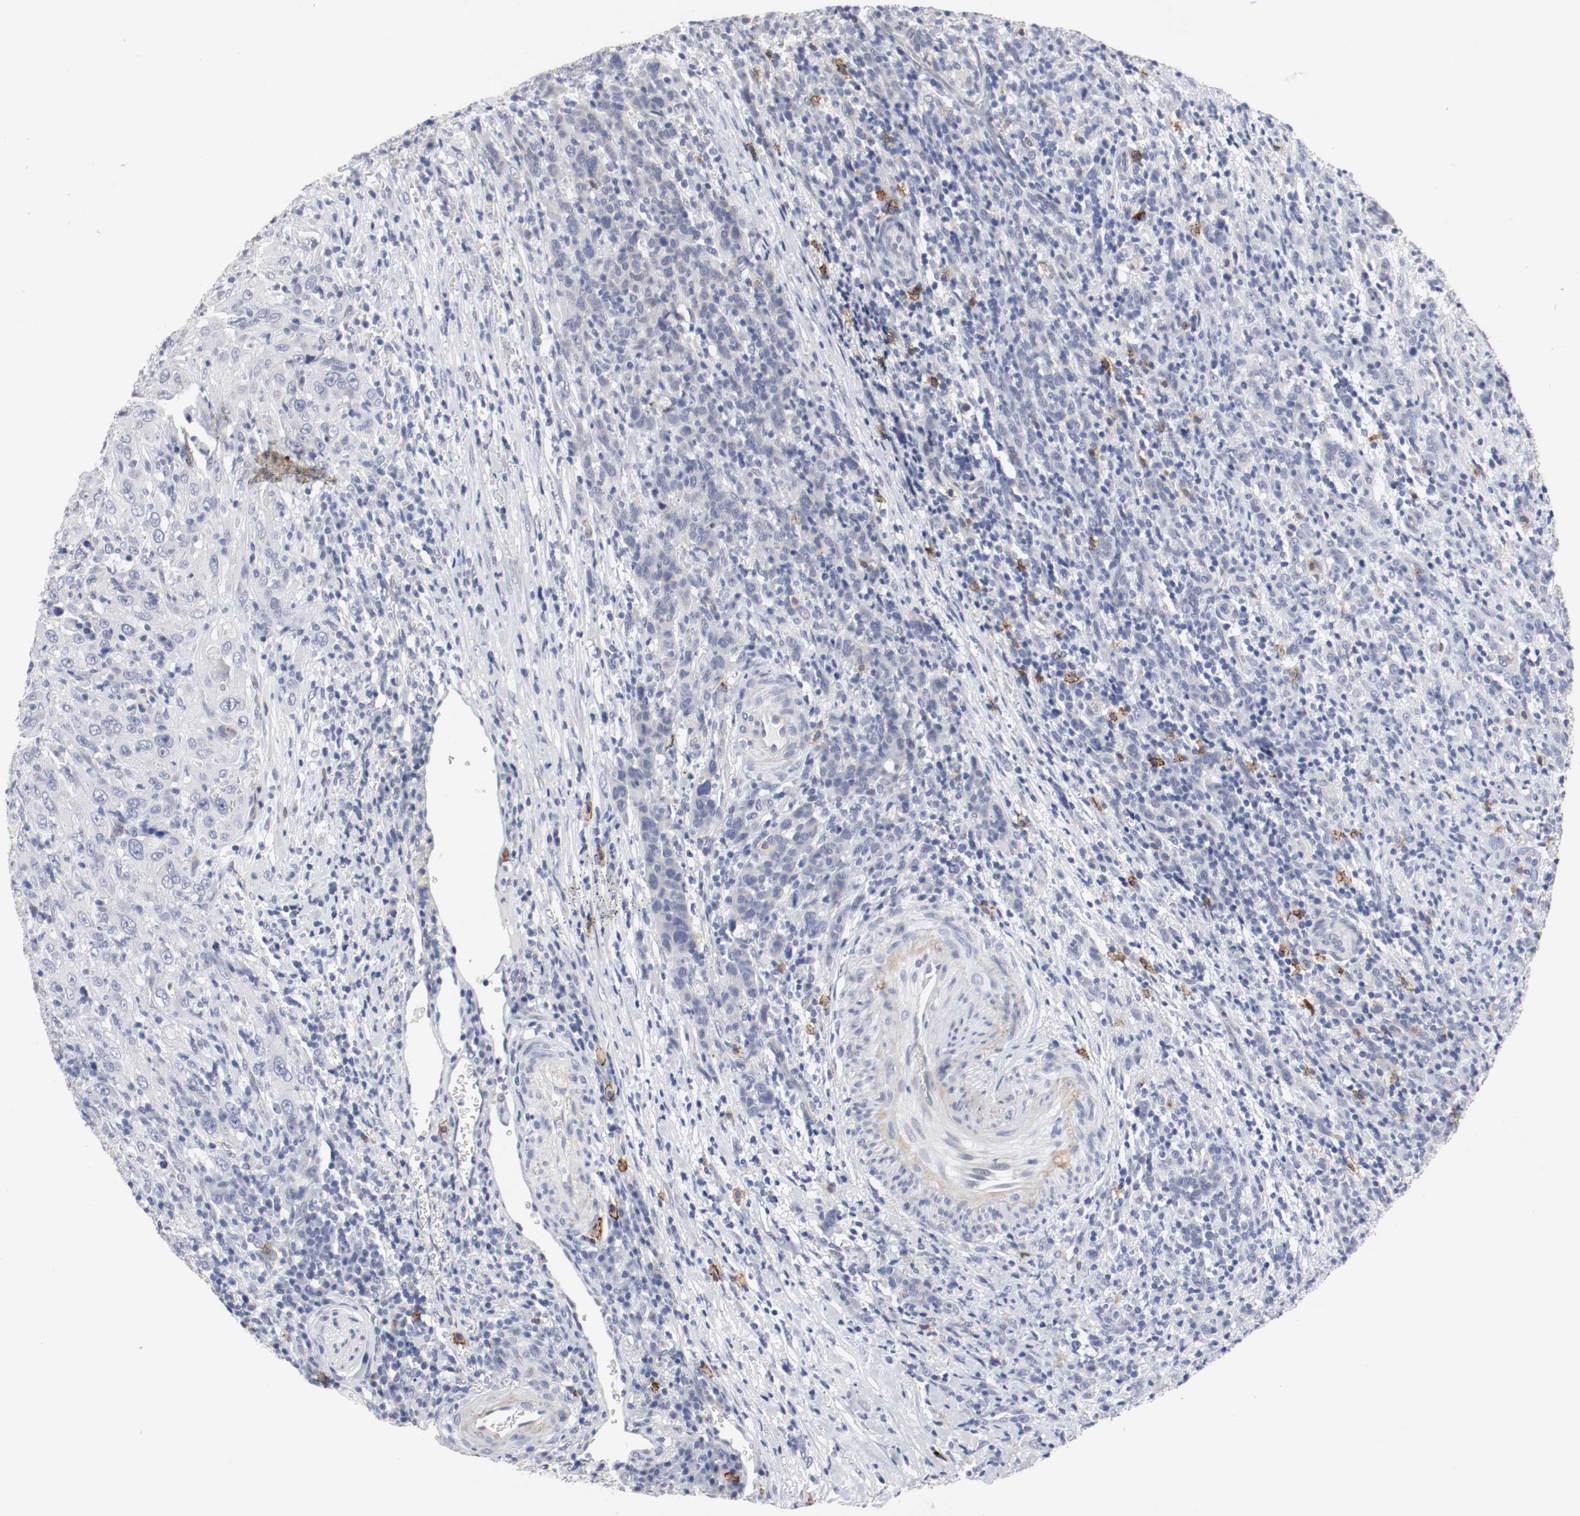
{"staining": {"intensity": "negative", "quantity": "none", "location": "none"}, "tissue": "urothelial cancer", "cell_type": "Tumor cells", "image_type": "cancer", "snomed": [{"axis": "morphology", "description": "Urothelial carcinoma, High grade"}, {"axis": "topography", "description": "Urinary bladder"}], "caption": "Micrograph shows no significant protein positivity in tumor cells of urothelial carcinoma (high-grade).", "gene": "KIT", "patient": {"sex": "male", "age": 61}}